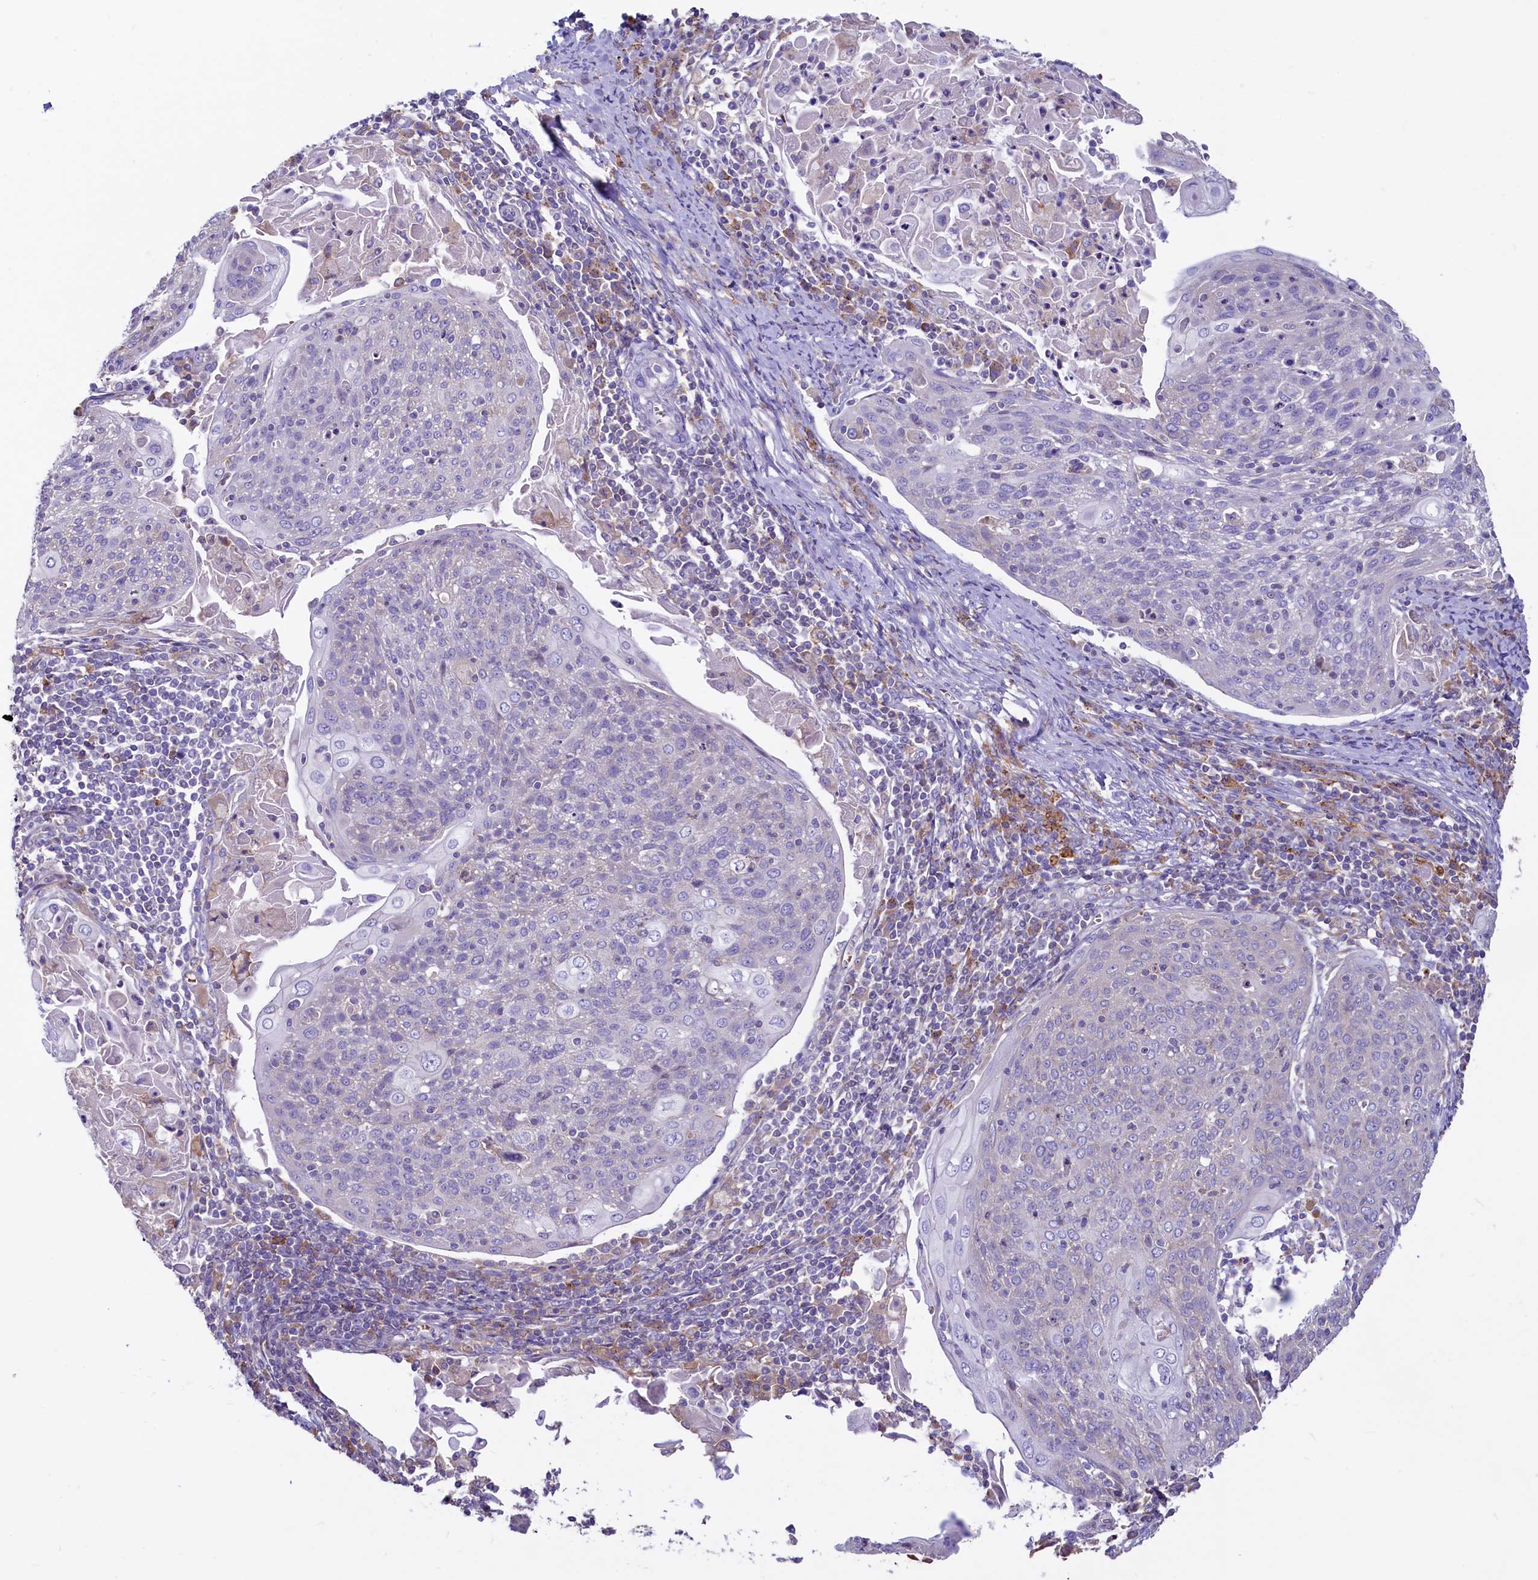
{"staining": {"intensity": "negative", "quantity": "none", "location": "none"}, "tissue": "cervical cancer", "cell_type": "Tumor cells", "image_type": "cancer", "snomed": [{"axis": "morphology", "description": "Squamous cell carcinoma, NOS"}, {"axis": "topography", "description": "Cervix"}], "caption": "Tumor cells are negative for protein expression in human squamous cell carcinoma (cervical).", "gene": "HPS6", "patient": {"sex": "female", "age": 67}}